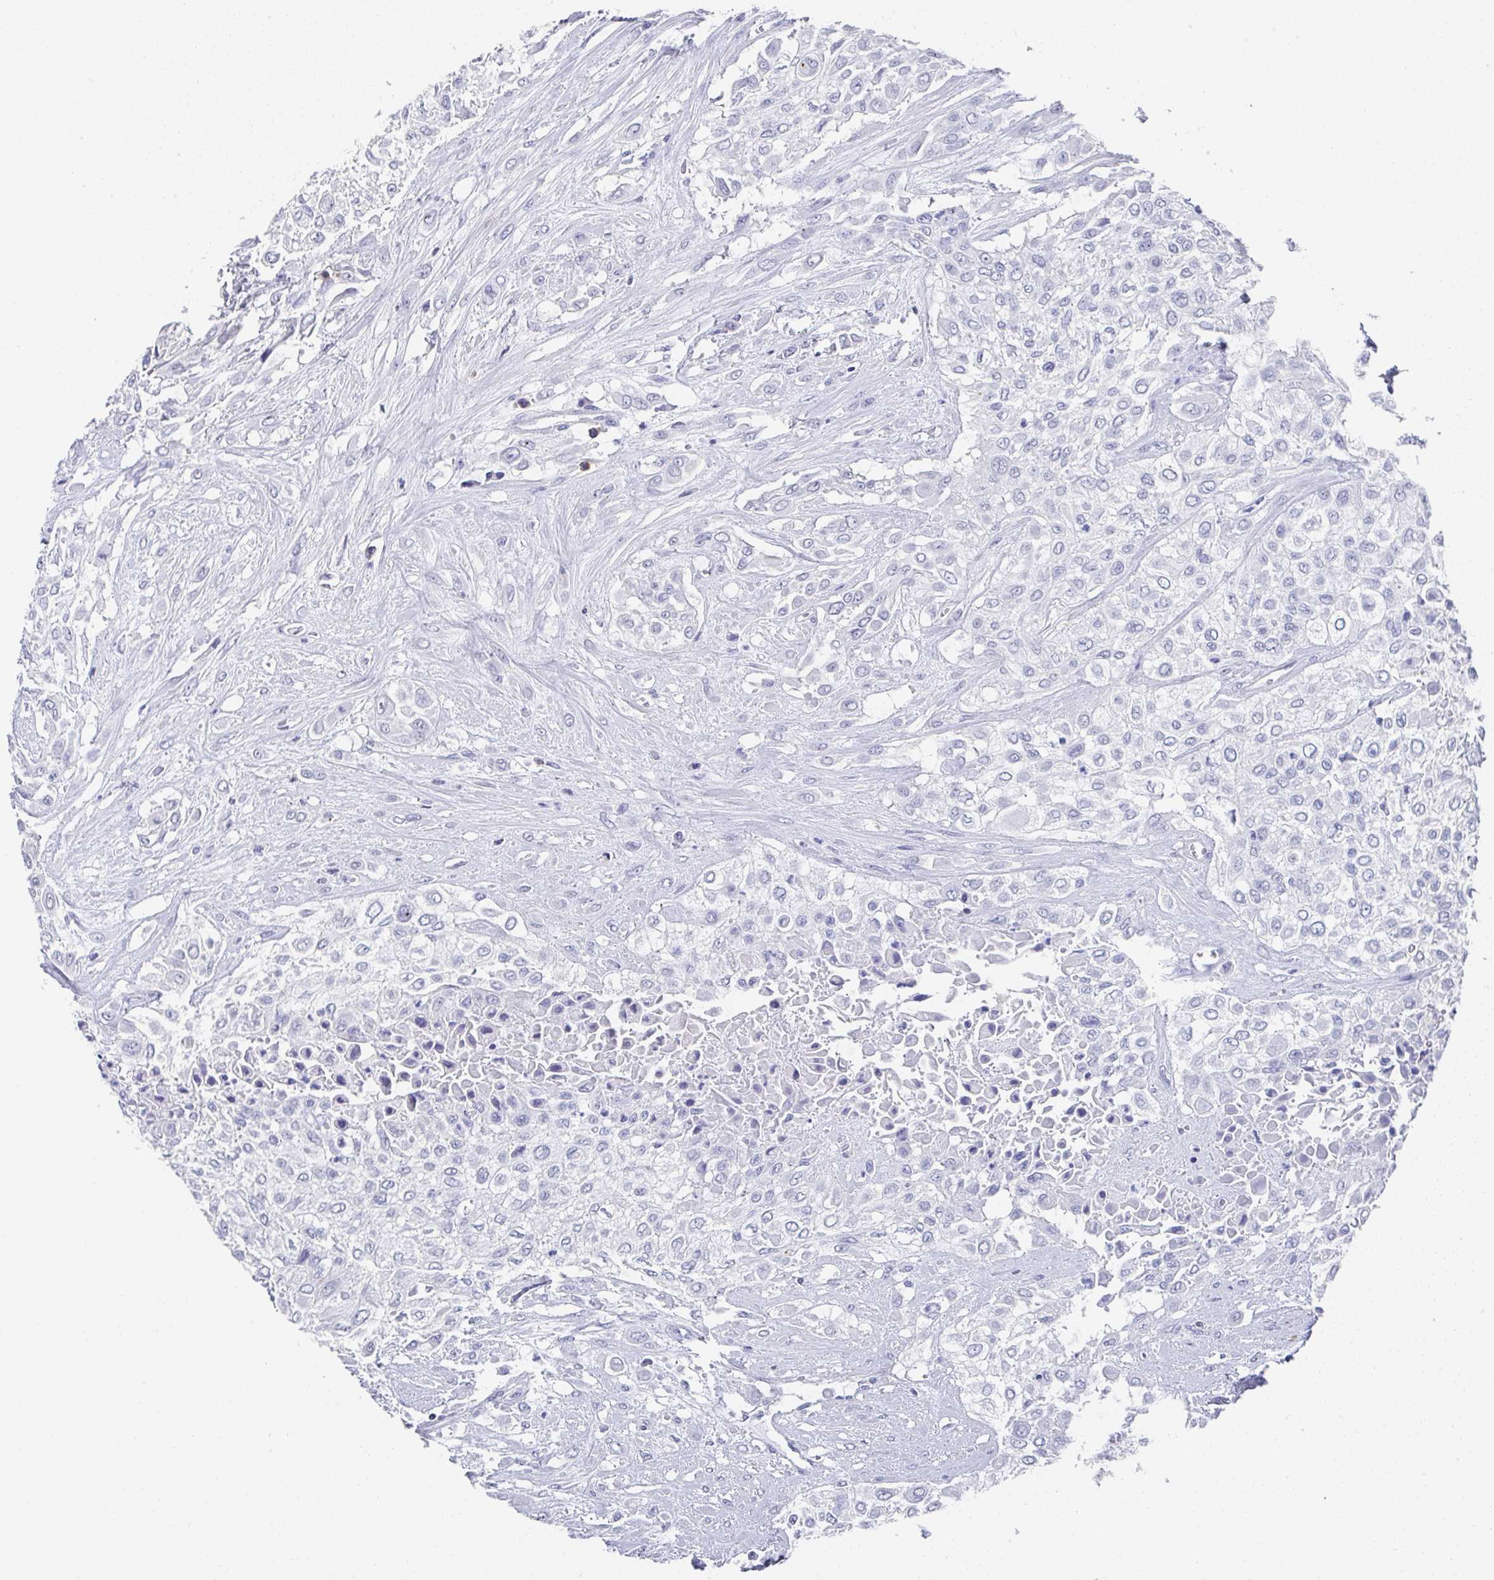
{"staining": {"intensity": "negative", "quantity": "none", "location": "none"}, "tissue": "urothelial cancer", "cell_type": "Tumor cells", "image_type": "cancer", "snomed": [{"axis": "morphology", "description": "Urothelial carcinoma, High grade"}, {"axis": "topography", "description": "Urinary bladder"}], "caption": "Tumor cells are negative for protein expression in human urothelial cancer.", "gene": "TNFRSF8", "patient": {"sex": "male", "age": 57}}